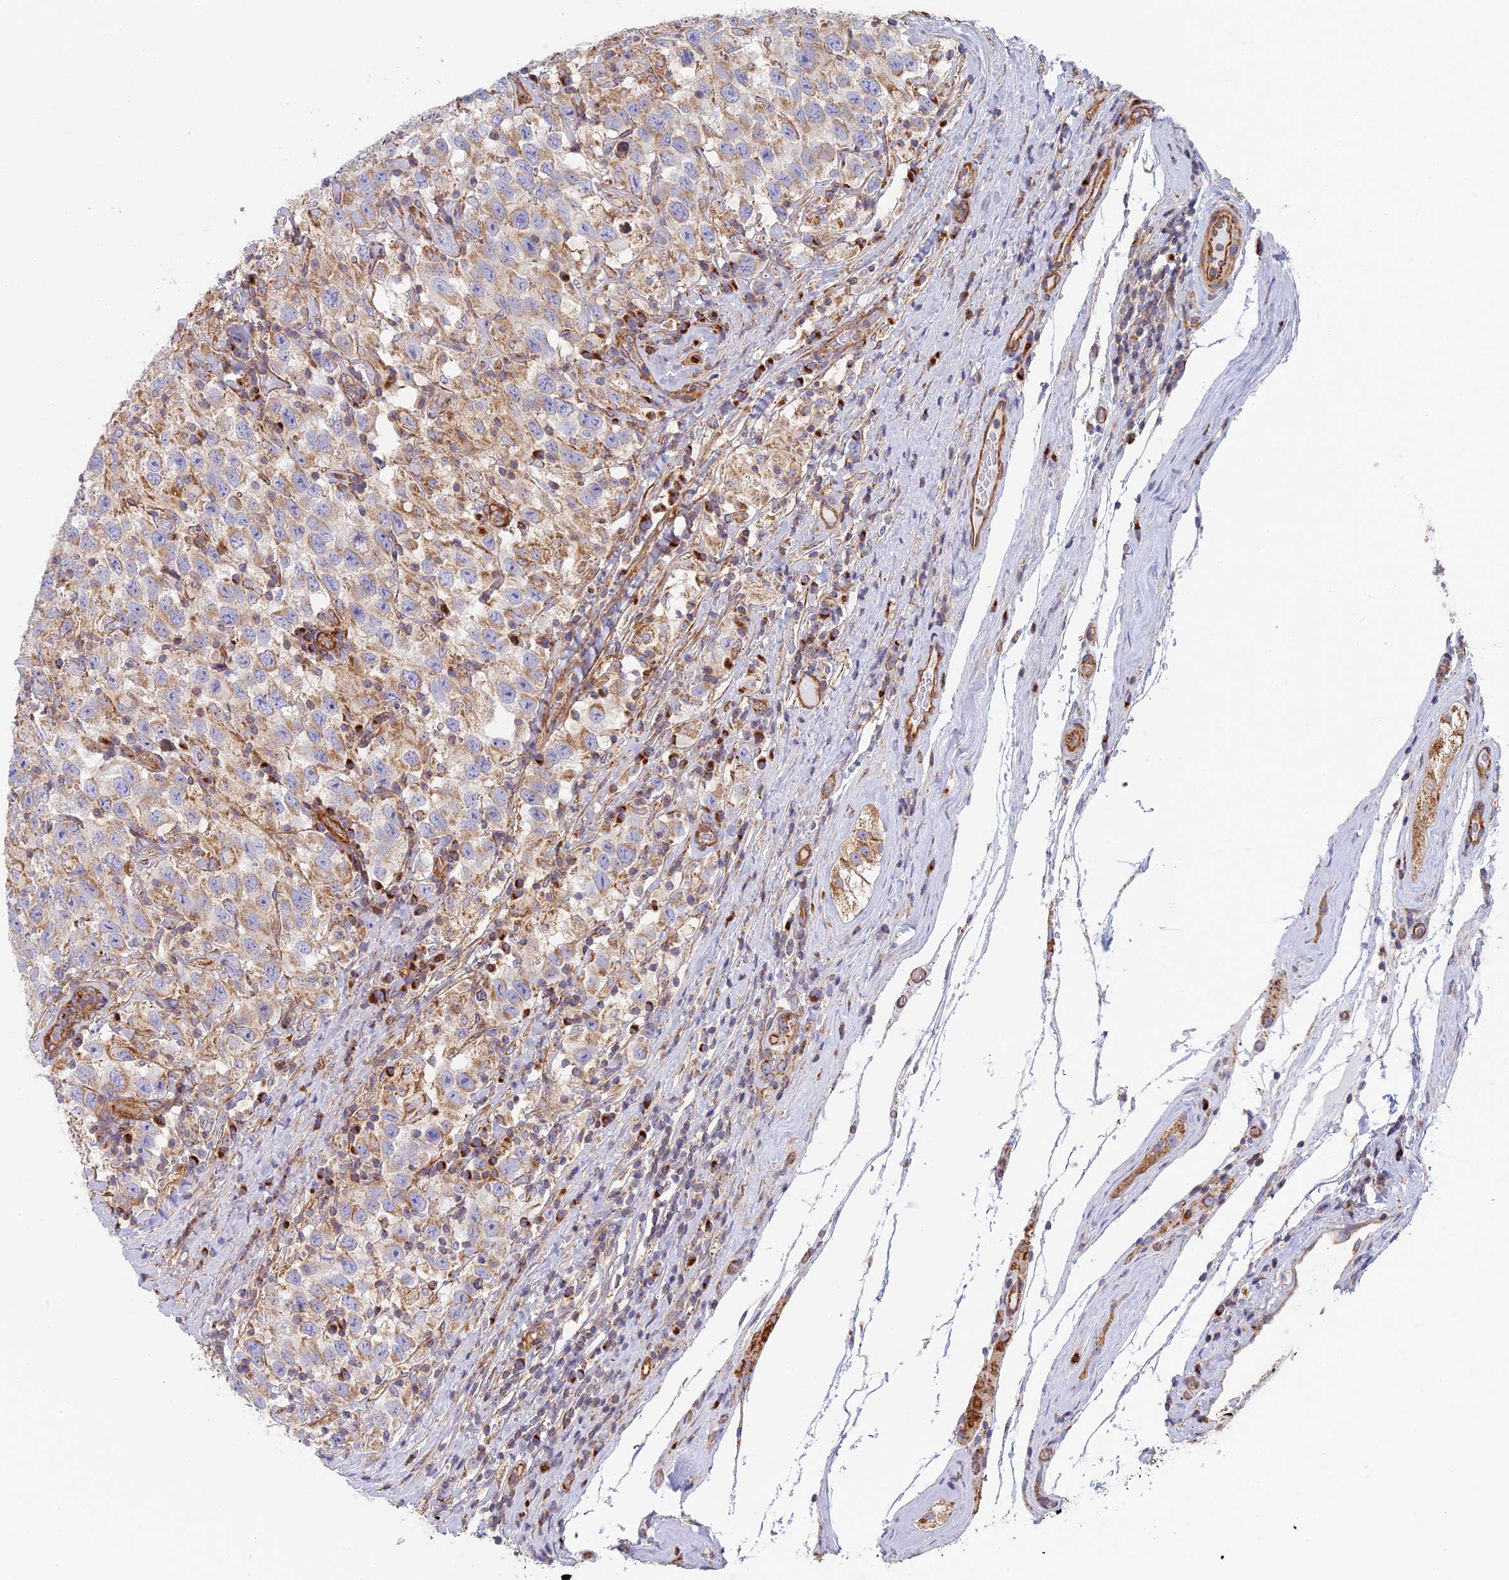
{"staining": {"intensity": "weak", "quantity": ">75%", "location": "cytoplasmic/membranous"}, "tissue": "testis cancer", "cell_type": "Tumor cells", "image_type": "cancer", "snomed": [{"axis": "morphology", "description": "Seminoma, NOS"}, {"axis": "topography", "description": "Testis"}], "caption": "Protein staining of testis cancer tissue exhibits weak cytoplasmic/membranous positivity in approximately >75% of tumor cells. The protein of interest is stained brown, and the nuclei are stained in blue (DAB (3,3'-diaminobenzidine) IHC with brightfield microscopy, high magnification).", "gene": "DDA1", "patient": {"sex": "male", "age": 41}}